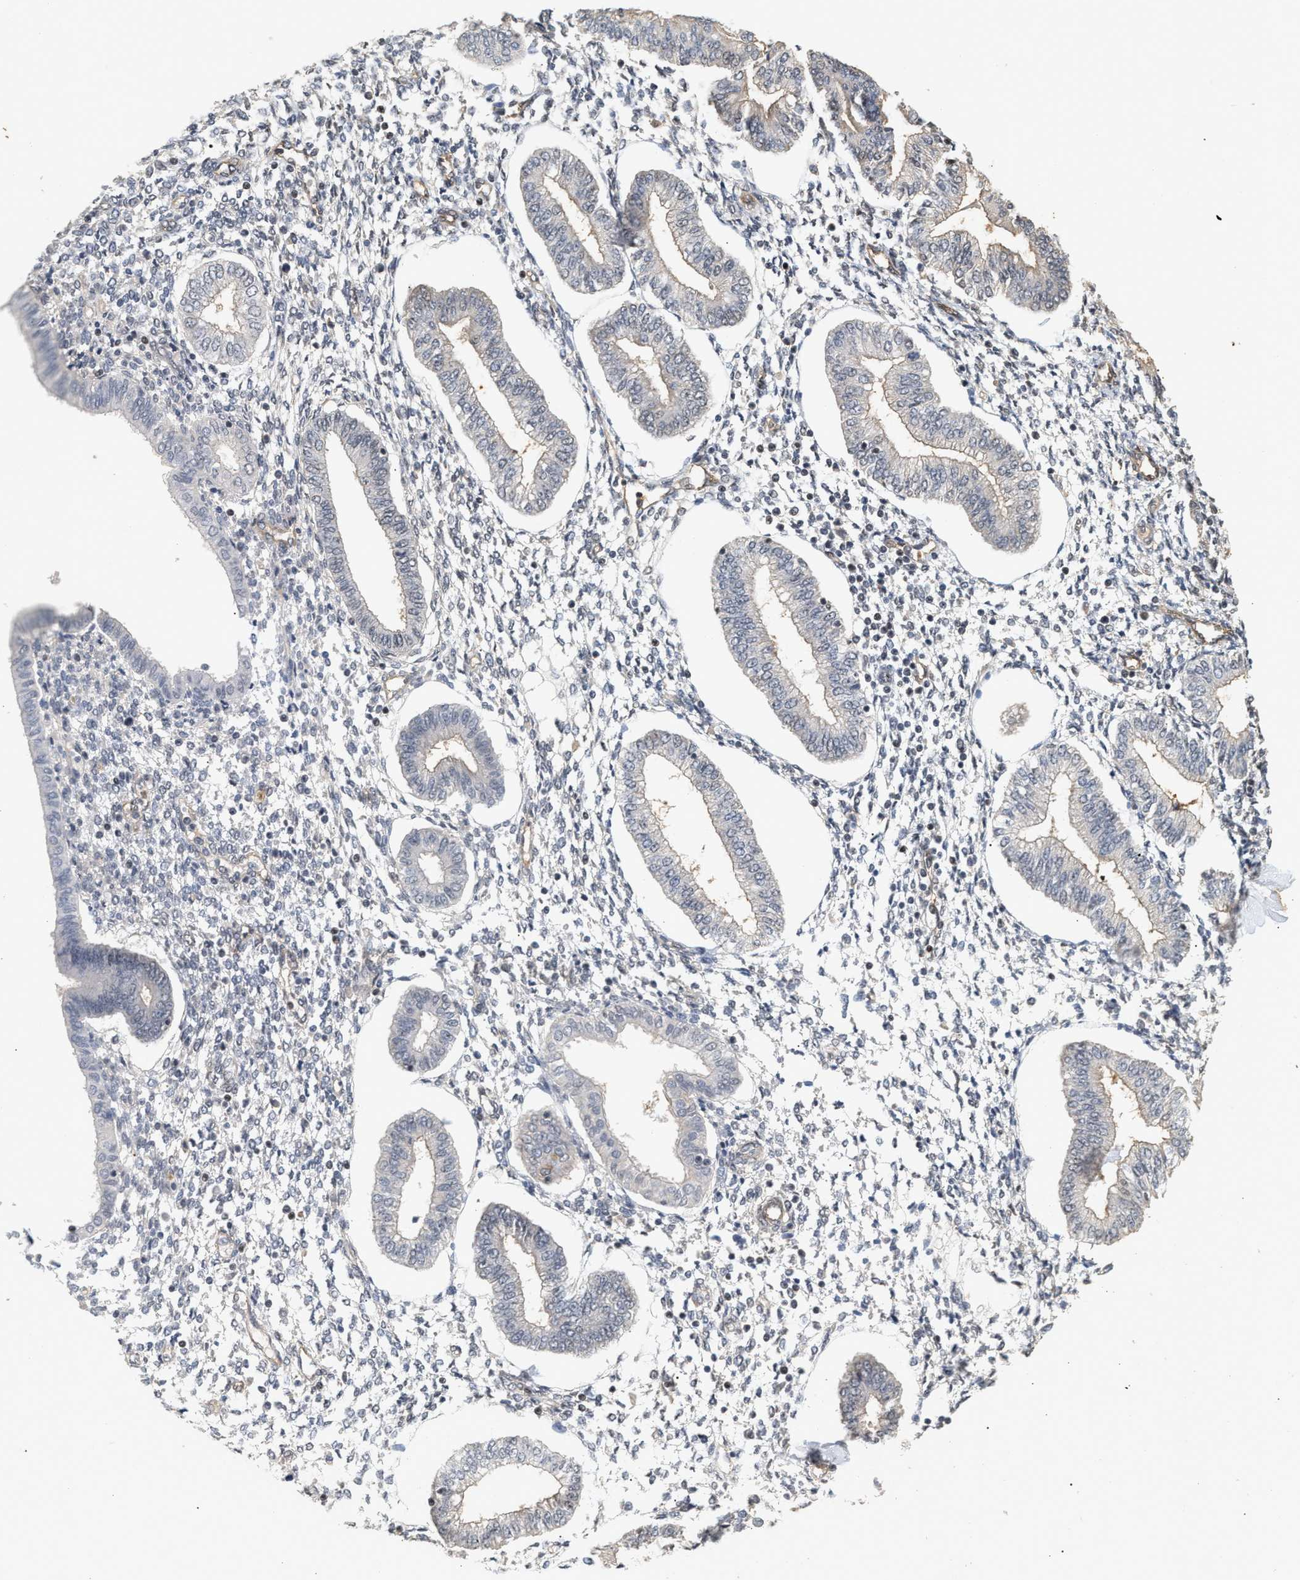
{"staining": {"intensity": "moderate", "quantity": "<25%", "location": "nuclear"}, "tissue": "endometrium", "cell_type": "Cells in endometrial stroma", "image_type": "normal", "snomed": [{"axis": "morphology", "description": "Normal tissue, NOS"}, {"axis": "topography", "description": "Endometrium"}], "caption": "IHC histopathology image of benign endometrium stained for a protein (brown), which displays low levels of moderate nuclear expression in approximately <25% of cells in endometrial stroma.", "gene": "PLXND1", "patient": {"sex": "female", "age": 50}}